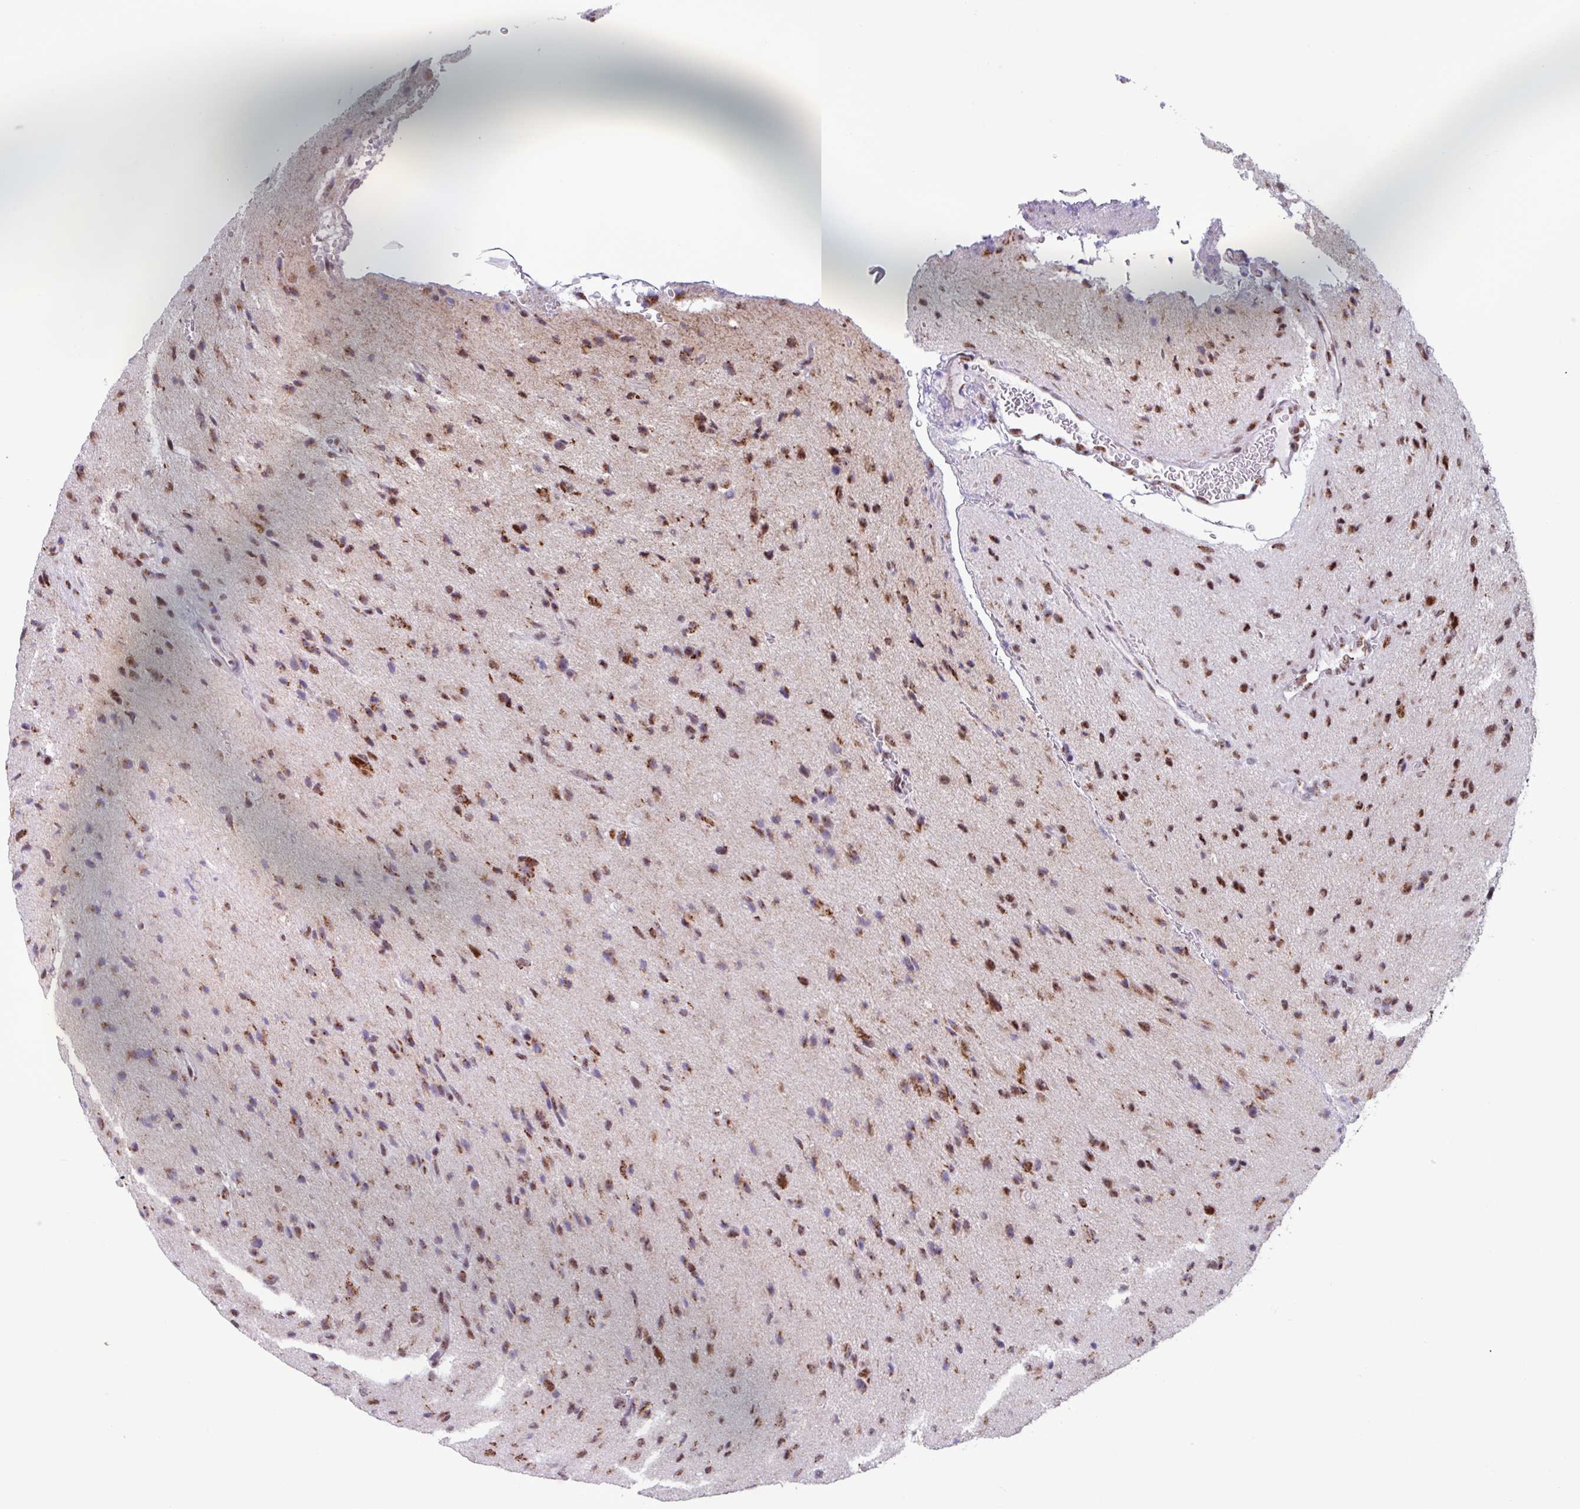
{"staining": {"intensity": "moderate", "quantity": ">75%", "location": "cytoplasmic/membranous,nuclear"}, "tissue": "glioma", "cell_type": "Tumor cells", "image_type": "cancer", "snomed": [{"axis": "morphology", "description": "Glioma, malignant, High grade"}, {"axis": "topography", "description": "Brain"}], "caption": "Immunohistochemistry (DAB) staining of human malignant glioma (high-grade) reveals moderate cytoplasmic/membranous and nuclear protein positivity in approximately >75% of tumor cells. (Stains: DAB (3,3'-diaminobenzidine) in brown, nuclei in blue, Microscopy: brightfield microscopy at high magnification).", "gene": "PUF60", "patient": {"sex": "male", "age": 36}}